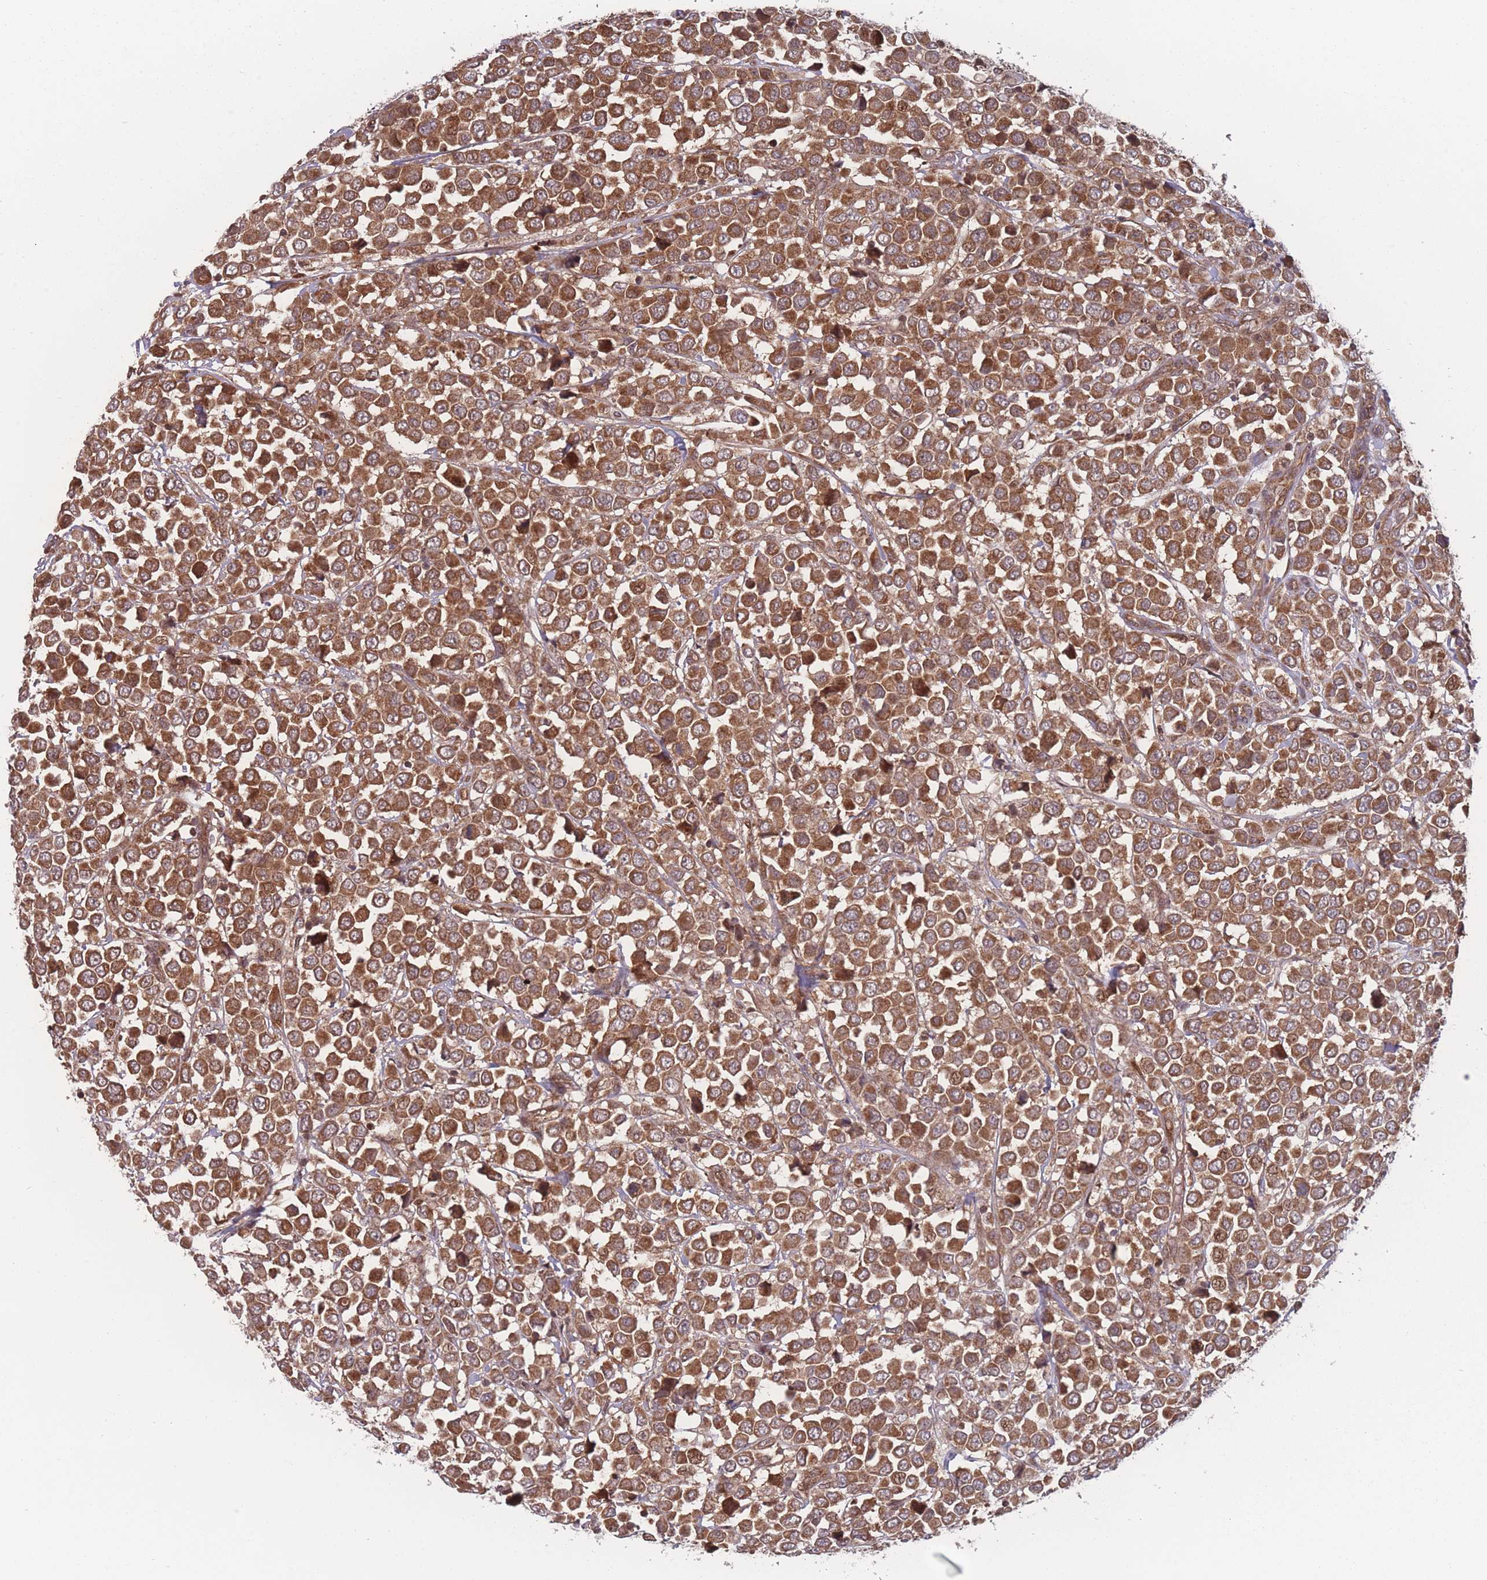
{"staining": {"intensity": "strong", "quantity": ">75%", "location": "cytoplasmic/membranous"}, "tissue": "breast cancer", "cell_type": "Tumor cells", "image_type": "cancer", "snomed": [{"axis": "morphology", "description": "Duct carcinoma"}, {"axis": "topography", "description": "Breast"}], "caption": "Immunohistochemistry photomicrograph of neoplastic tissue: human breast cancer stained using immunohistochemistry exhibits high levels of strong protein expression localized specifically in the cytoplasmic/membranous of tumor cells, appearing as a cytoplasmic/membranous brown color.", "gene": "RPS18", "patient": {"sex": "female", "age": 61}}